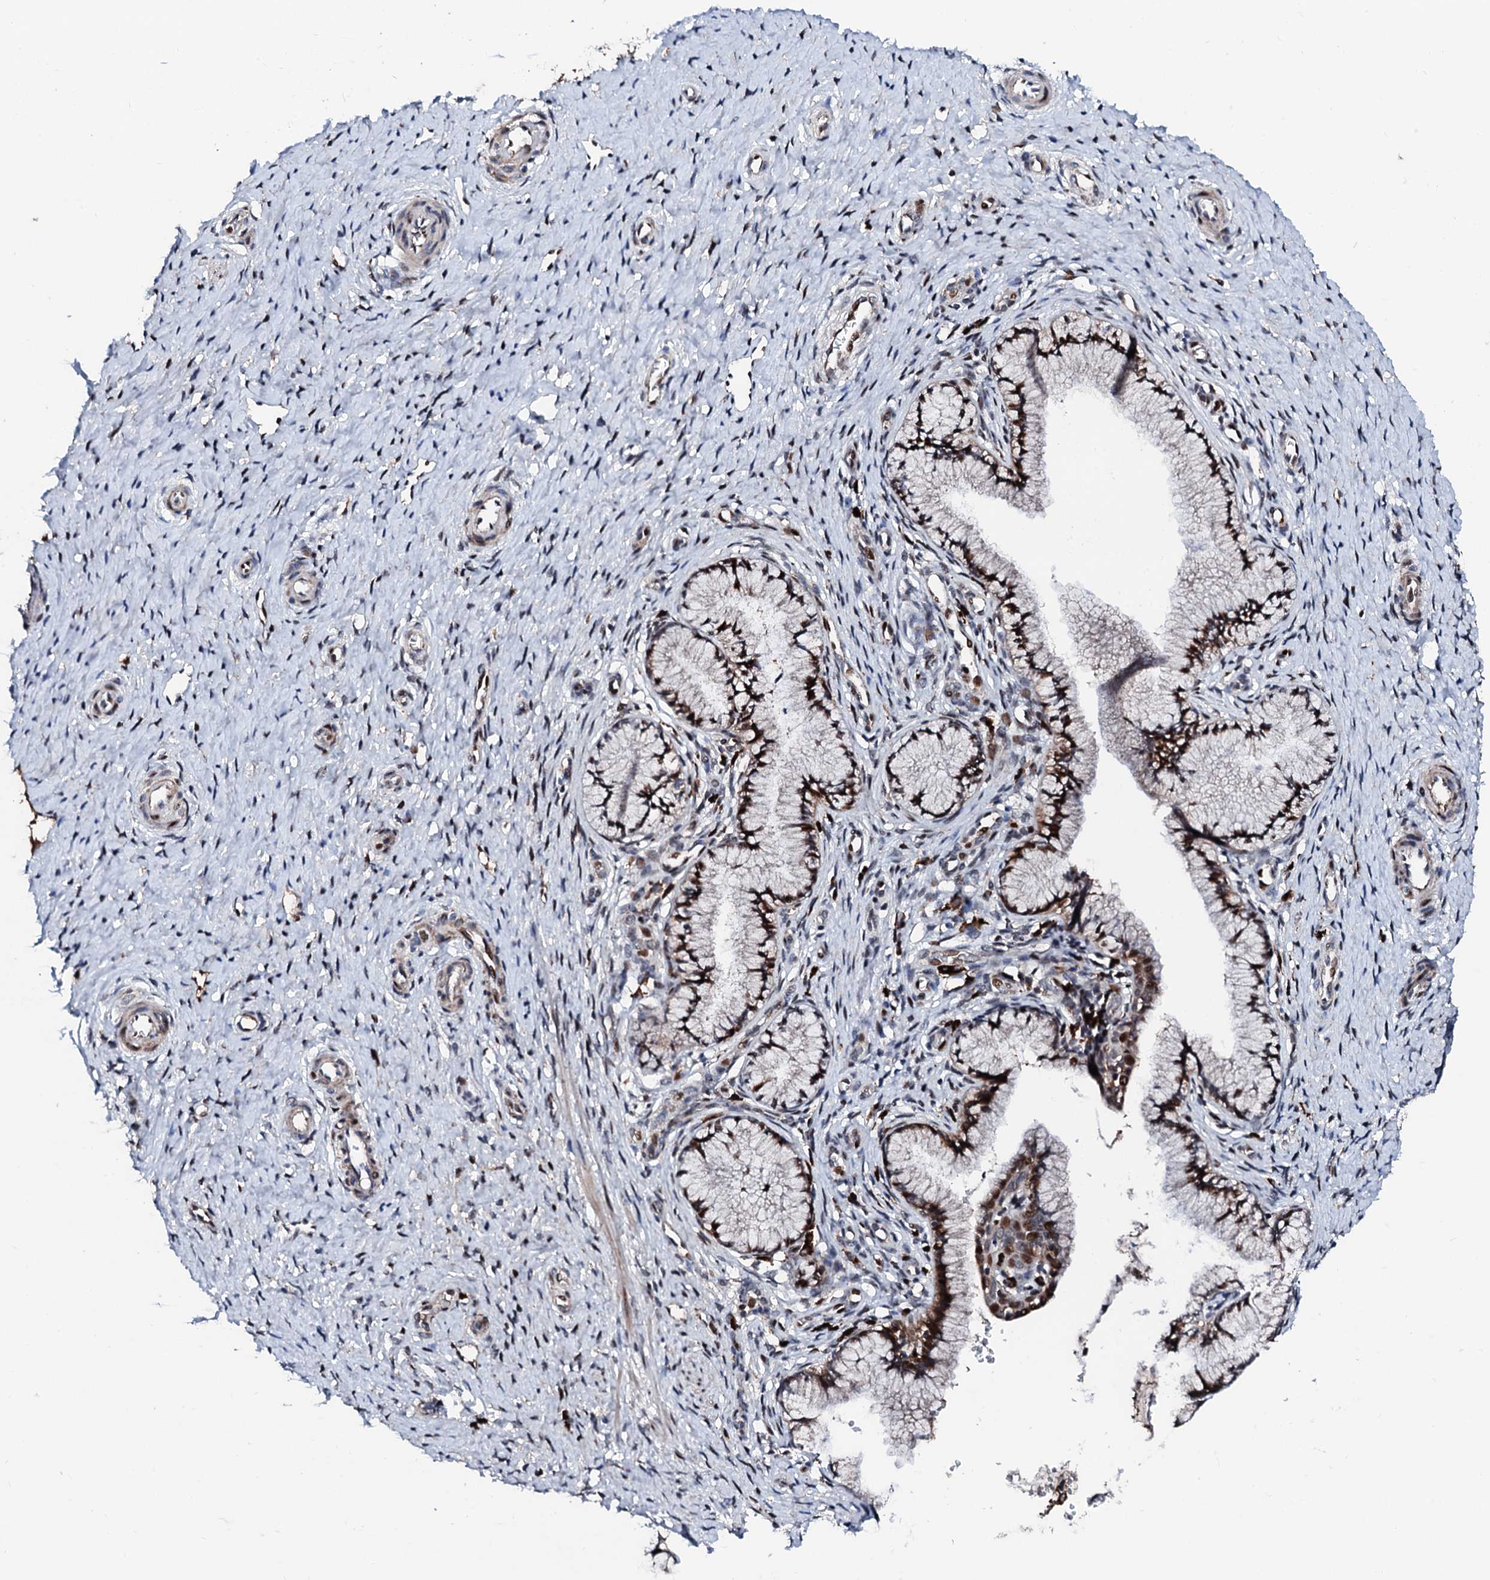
{"staining": {"intensity": "strong", "quantity": ">75%", "location": "cytoplasmic/membranous,nuclear"}, "tissue": "cervix", "cell_type": "Glandular cells", "image_type": "normal", "snomed": [{"axis": "morphology", "description": "Normal tissue, NOS"}, {"axis": "topography", "description": "Cervix"}], "caption": "A photomicrograph of human cervix stained for a protein exhibits strong cytoplasmic/membranous,nuclear brown staining in glandular cells. (DAB = brown stain, brightfield microscopy at high magnification).", "gene": "KIF18A", "patient": {"sex": "female", "age": 36}}